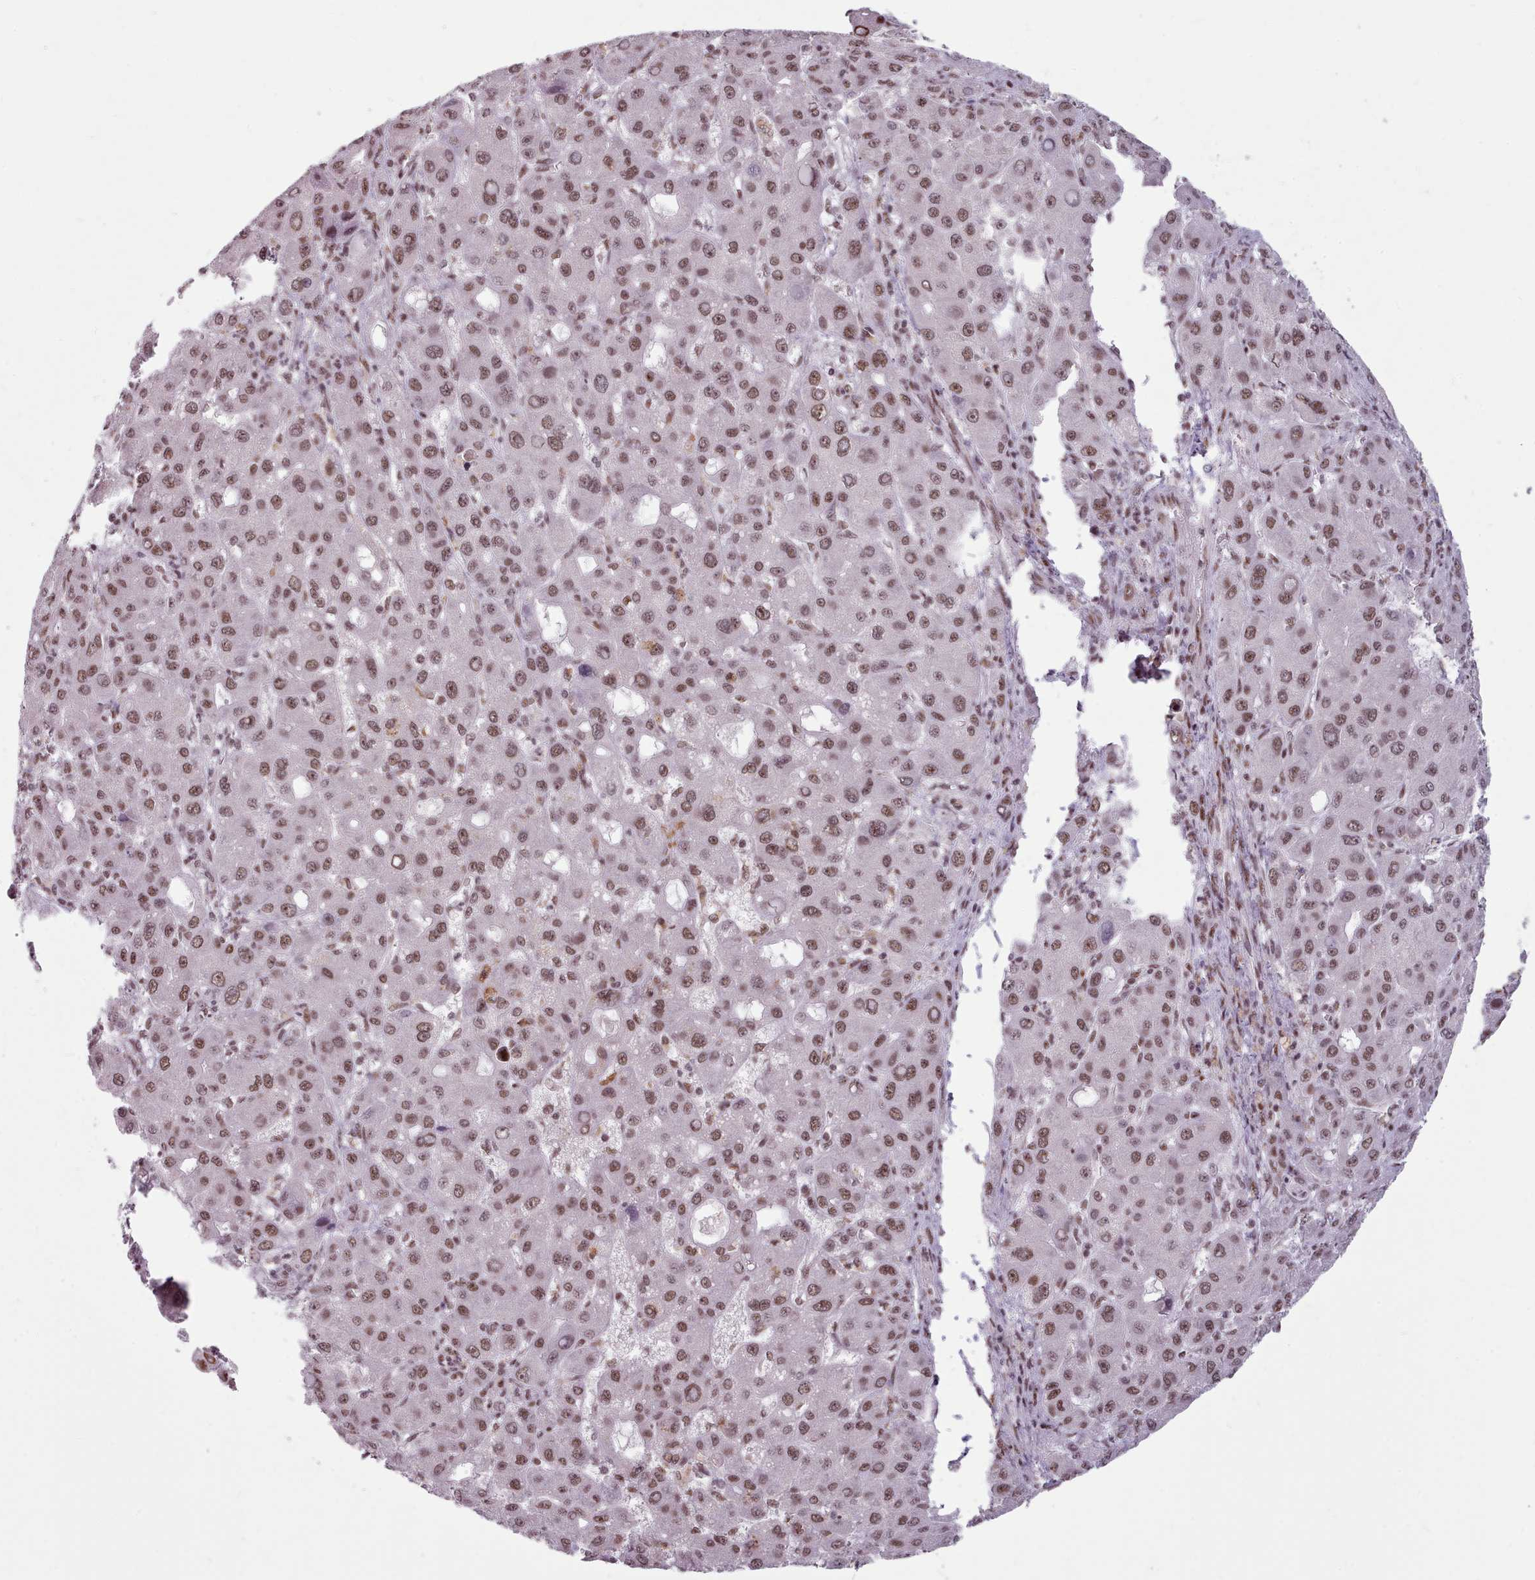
{"staining": {"intensity": "moderate", "quantity": ">75%", "location": "nuclear"}, "tissue": "liver cancer", "cell_type": "Tumor cells", "image_type": "cancer", "snomed": [{"axis": "morphology", "description": "Carcinoma, Hepatocellular, NOS"}, {"axis": "topography", "description": "Liver"}], "caption": "Immunohistochemistry staining of liver hepatocellular carcinoma, which reveals medium levels of moderate nuclear expression in about >75% of tumor cells indicating moderate nuclear protein staining. The staining was performed using DAB (3,3'-diaminobenzidine) (brown) for protein detection and nuclei were counterstained in hematoxylin (blue).", "gene": "SRRM1", "patient": {"sex": "male", "age": 55}}